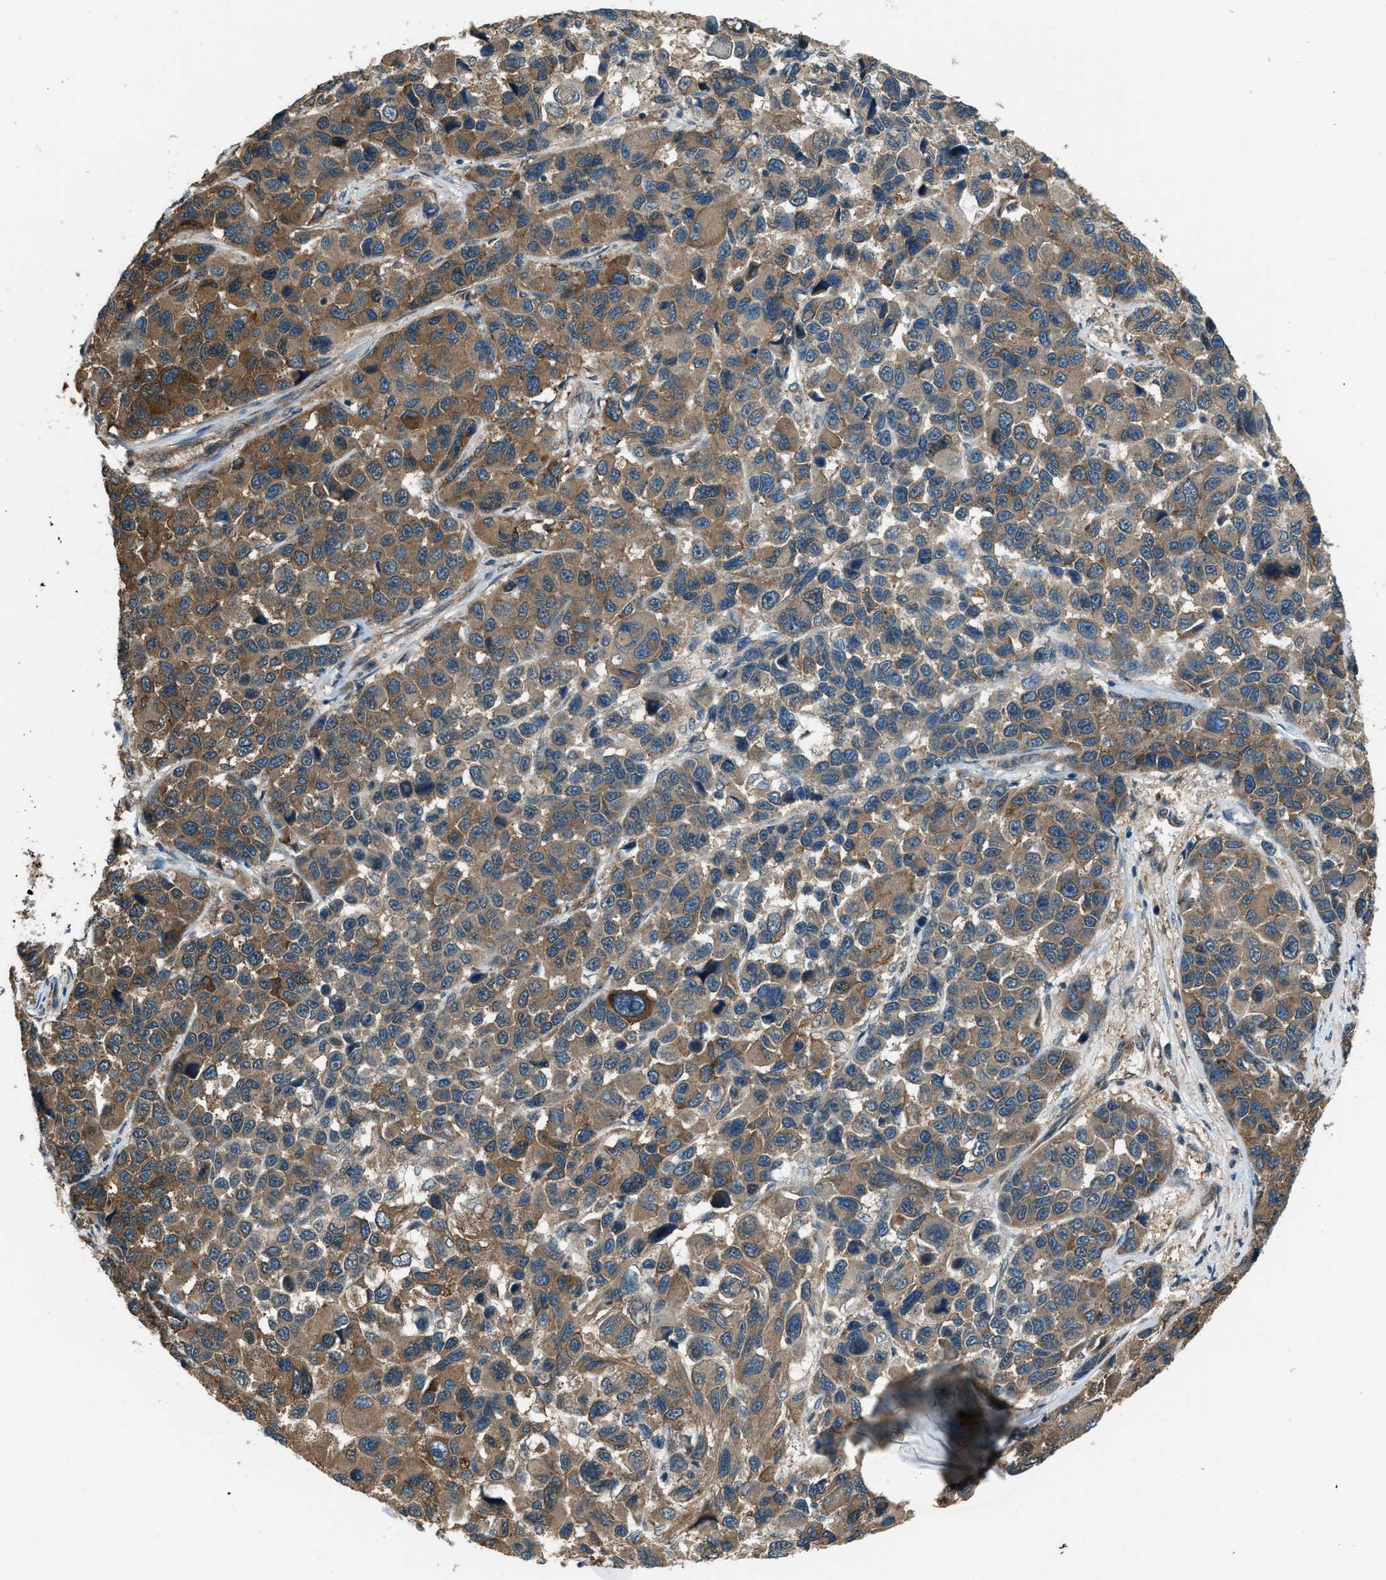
{"staining": {"intensity": "moderate", "quantity": ">75%", "location": "cytoplasmic/membranous"}, "tissue": "melanoma", "cell_type": "Tumor cells", "image_type": "cancer", "snomed": [{"axis": "morphology", "description": "Malignant melanoma, NOS"}, {"axis": "topography", "description": "Skin"}], "caption": "Melanoma stained with DAB (3,3'-diaminobenzidine) IHC shows medium levels of moderate cytoplasmic/membranous positivity in about >75% of tumor cells.", "gene": "SVIL", "patient": {"sex": "male", "age": 53}}